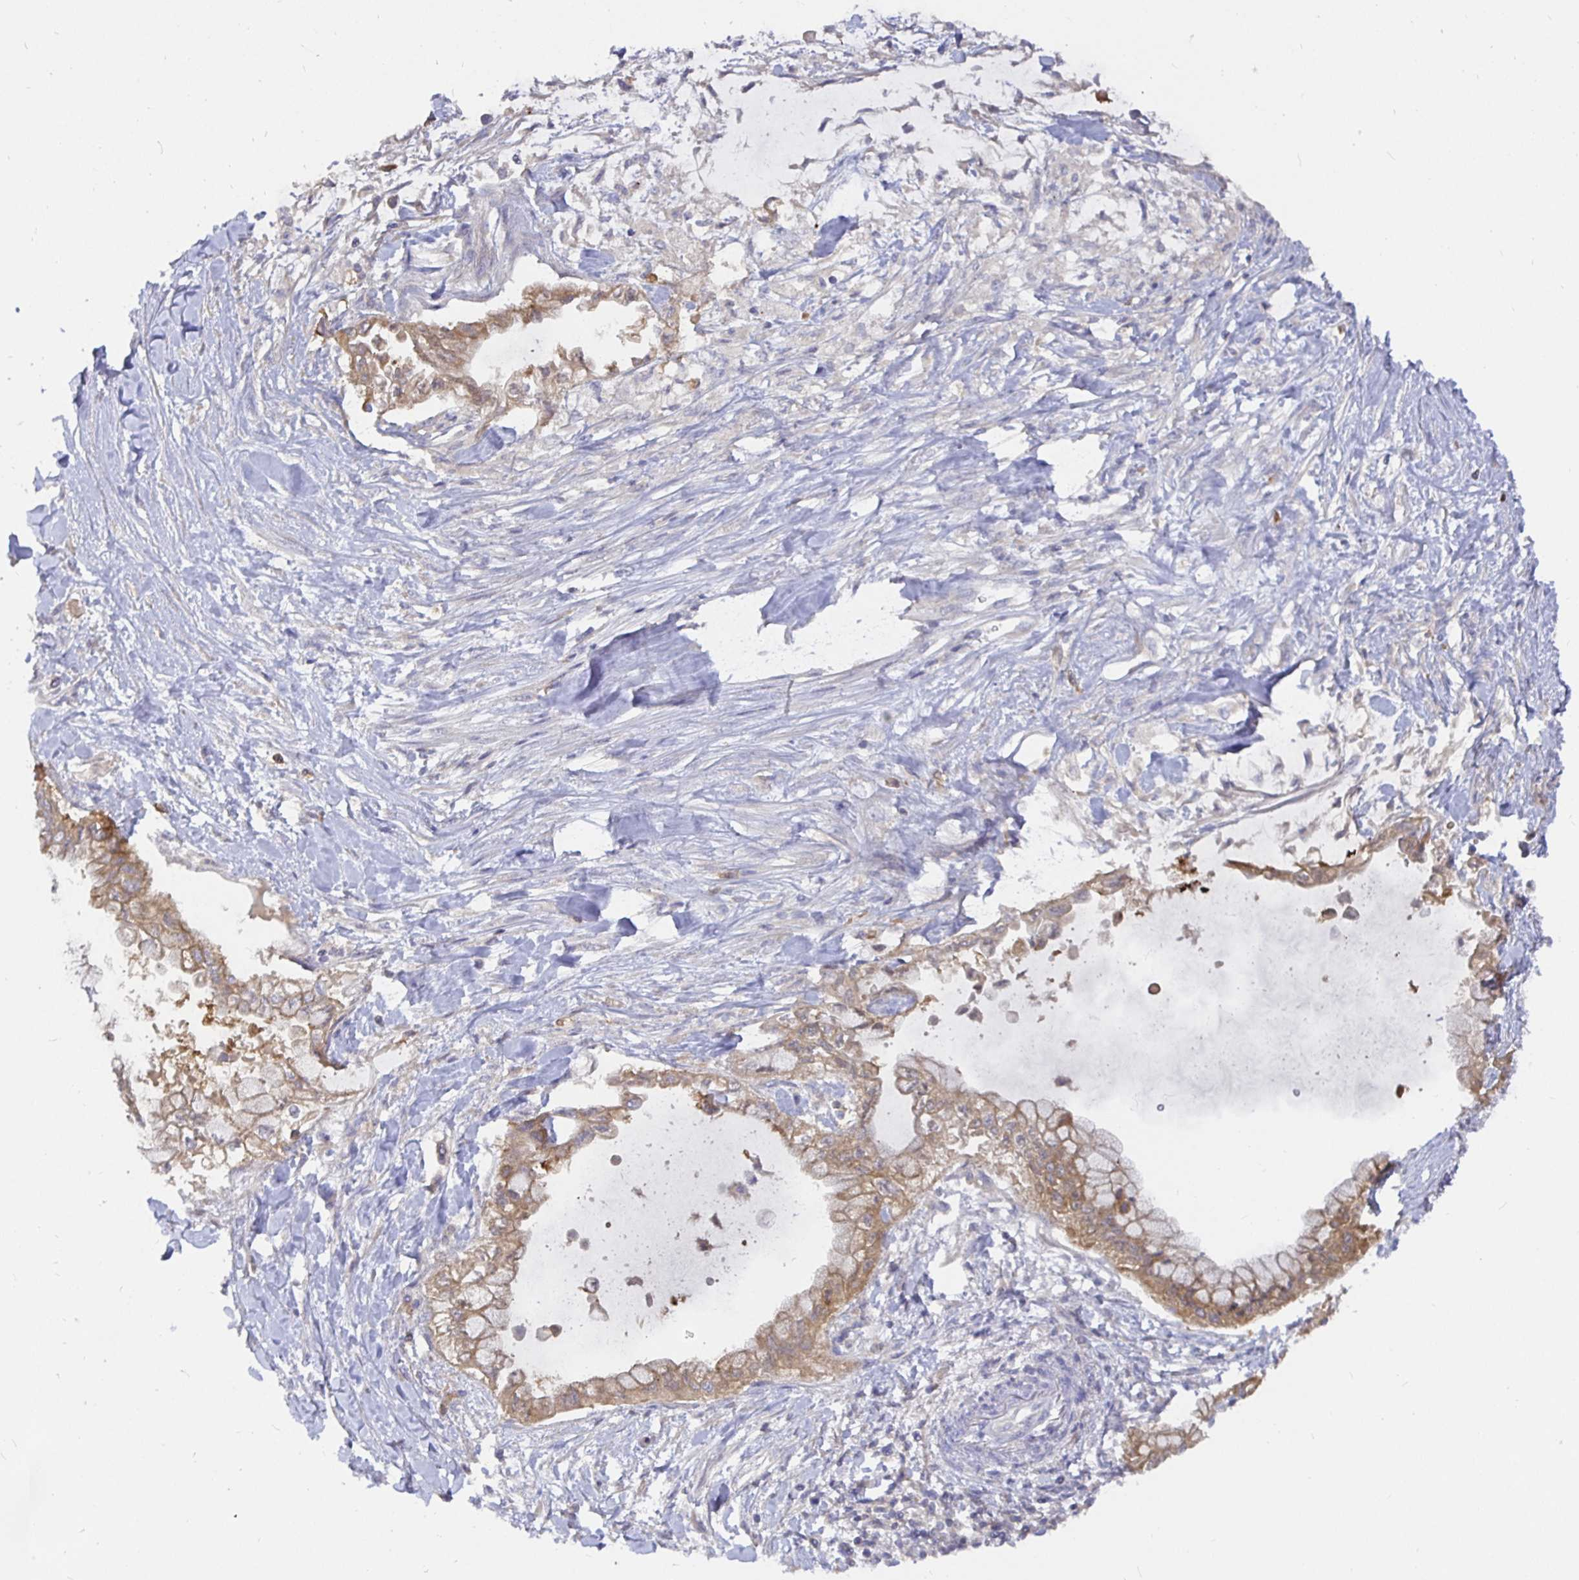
{"staining": {"intensity": "moderate", "quantity": ">75%", "location": "cytoplasmic/membranous"}, "tissue": "pancreatic cancer", "cell_type": "Tumor cells", "image_type": "cancer", "snomed": [{"axis": "morphology", "description": "Adenocarcinoma, NOS"}, {"axis": "topography", "description": "Pancreas"}], "caption": "Approximately >75% of tumor cells in pancreatic cancer exhibit moderate cytoplasmic/membranous protein staining as visualized by brown immunohistochemical staining.", "gene": "KIF21A", "patient": {"sex": "male", "age": 48}}